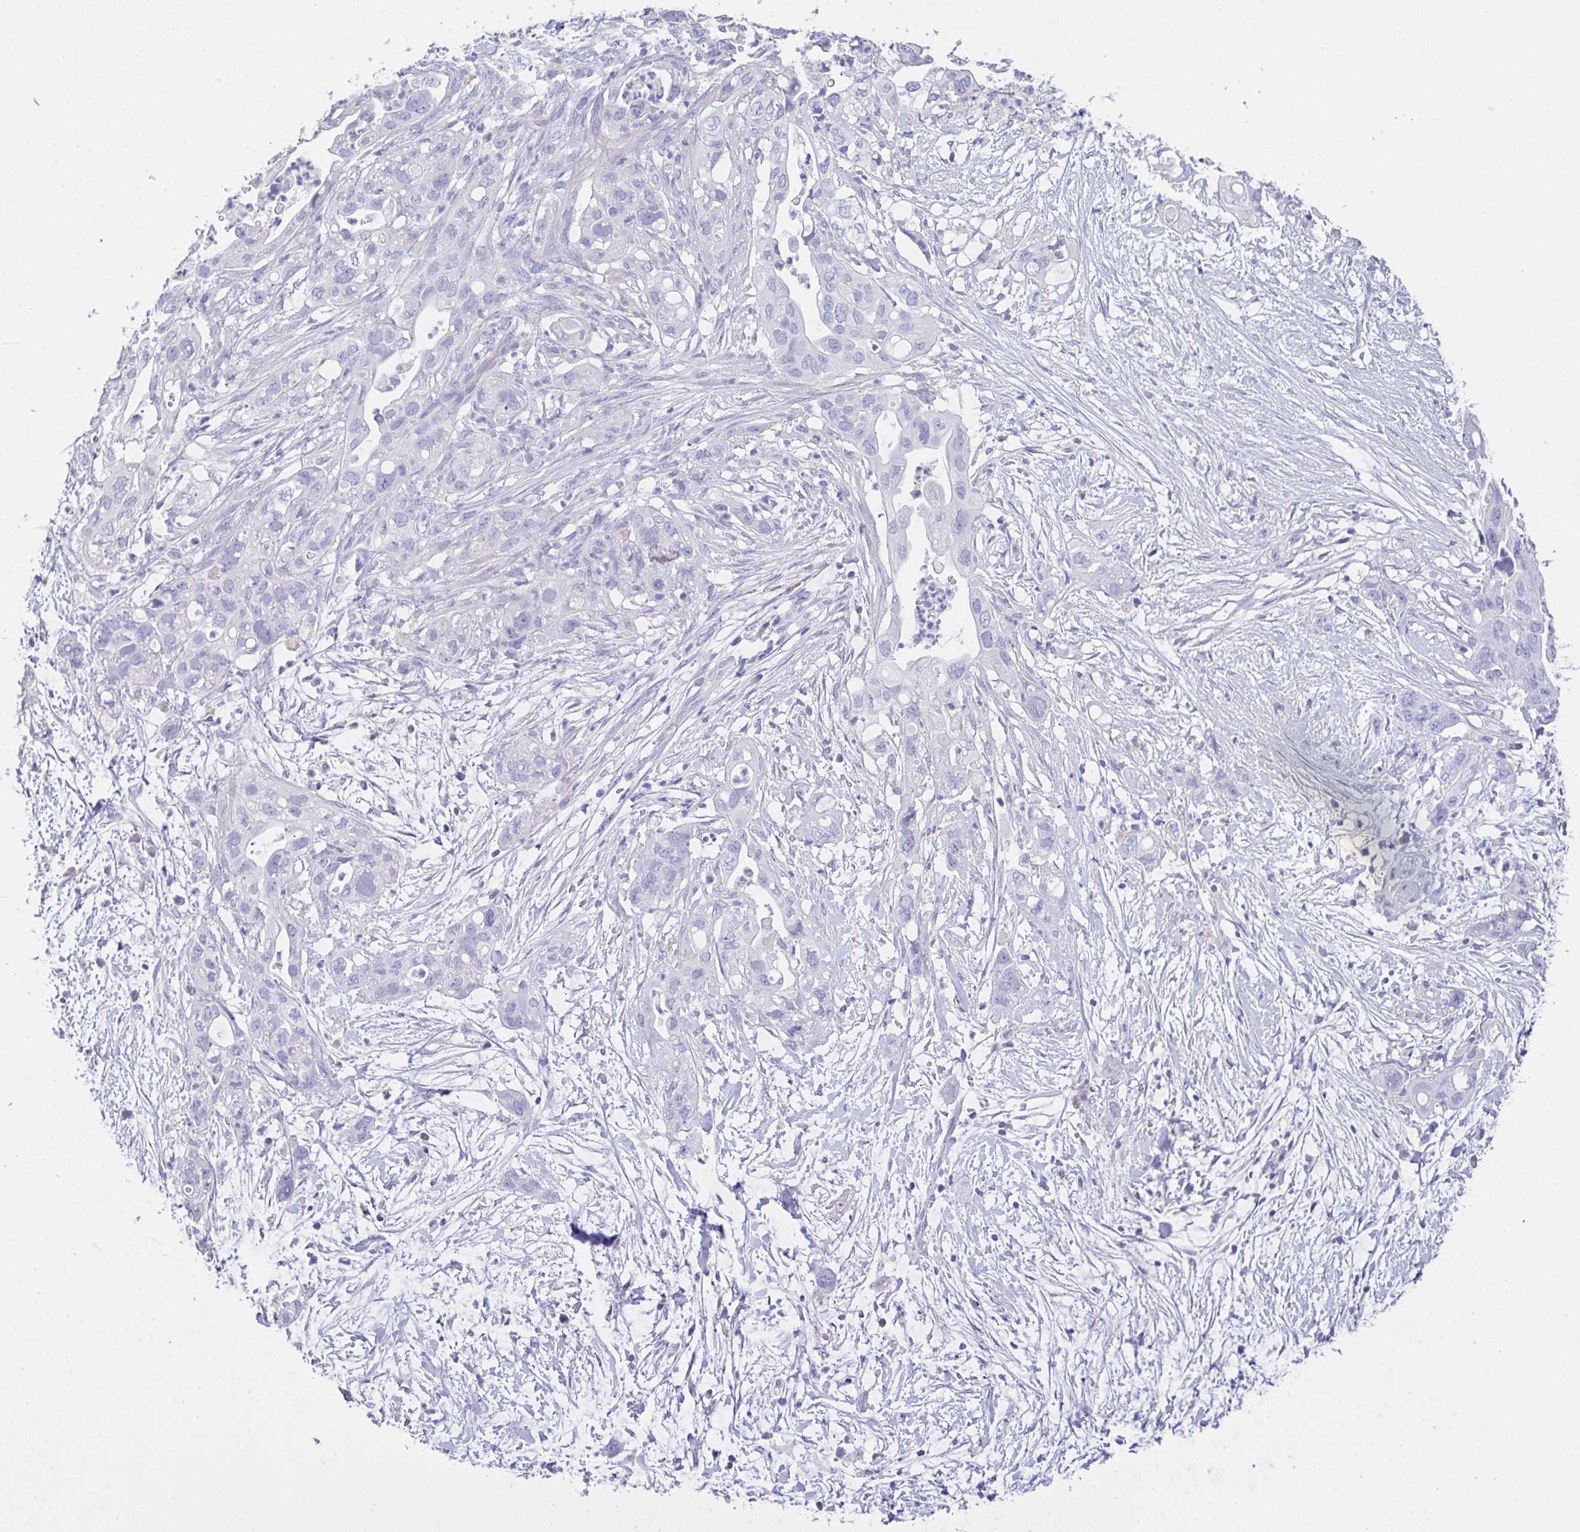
{"staining": {"intensity": "negative", "quantity": "none", "location": "none"}, "tissue": "pancreatic cancer", "cell_type": "Tumor cells", "image_type": "cancer", "snomed": [{"axis": "morphology", "description": "Adenocarcinoma, NOS"}, {"axis": "topography", "description": "Pancreas"}], "caption": "An IHC image of adenocarcinoma (pancreatic) is shown. There is no staining in tumor cells of adenocarcinoma (pancreatic). The staining was performed using DAB to visualize the protein expression in brown, while the nuclei were stained in blue with hematoxylin (Magnification: 20x).", "gene": "CA10", "patient": {"sex": "female", "age": 72}}